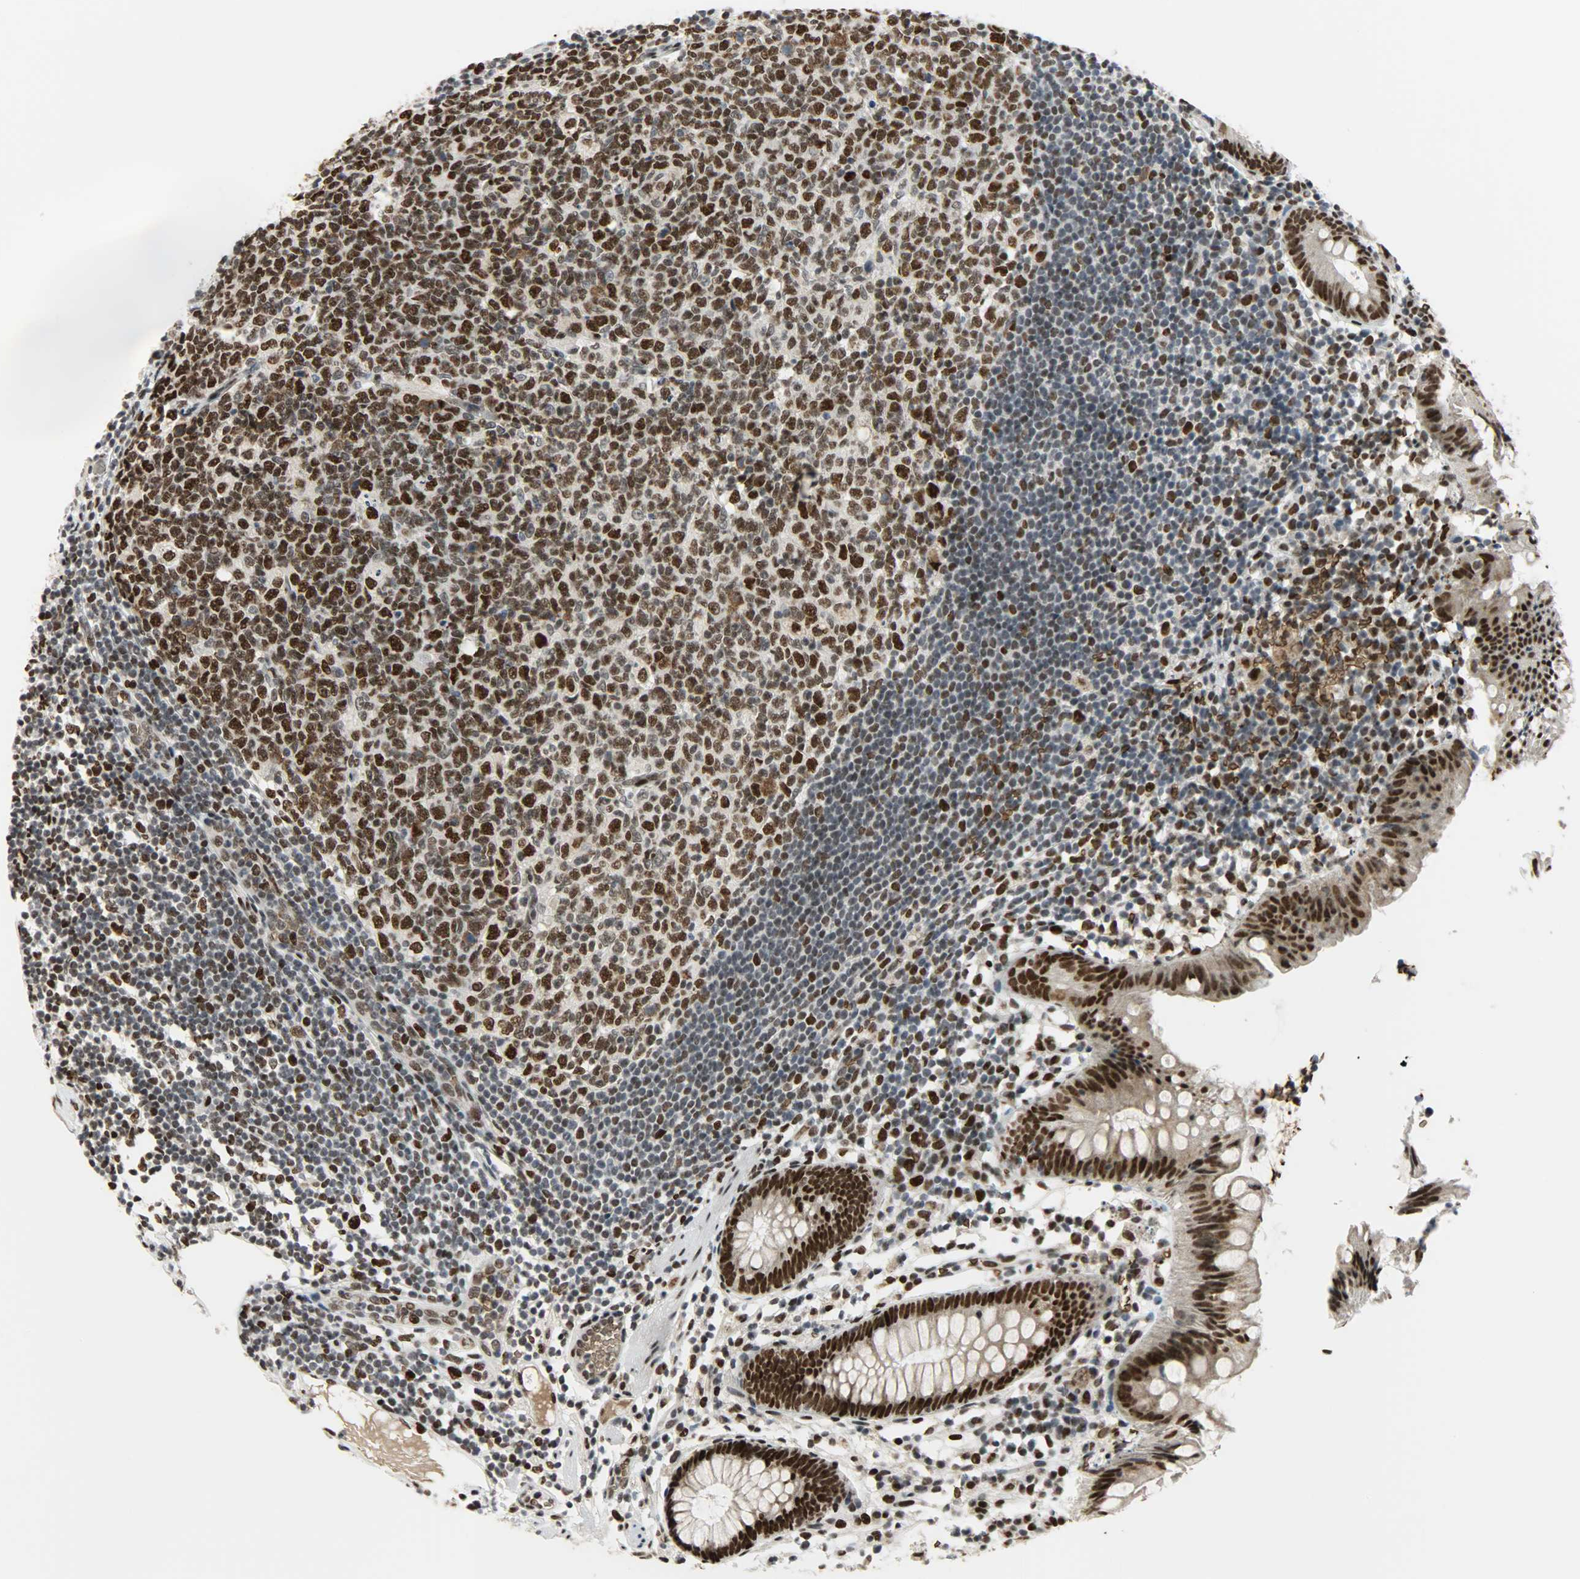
{"staining": {"intensity": "strong", "quantity": ">75%", "location": "cytoplasmic/membranous,nuclear"}, "tissue": "appendix", "cell_type": "Glandular cells", "image_type": "normal", "snomed": [{"axis": "morphology", "description": "Normal tissue, NOS"}, {"axis": "topography", "description": "Appendix"}], "caption": "Immunohistochemistry staining of normal appendix, which demonstrates high levels of strong cytoplasmic/membranous,nuclear expression in approximately >75% of glandular cells indicating strong cytoplasmic/membranous,nuclear protein expression. The staining was performed using DAB (3,3'-diaminobenzidine) (brown) for protein detection and nuclei were counterstained in hematoxylin (blue).", "gene": "SNAI1", "patient": {"sex": "male", "age": 38}}